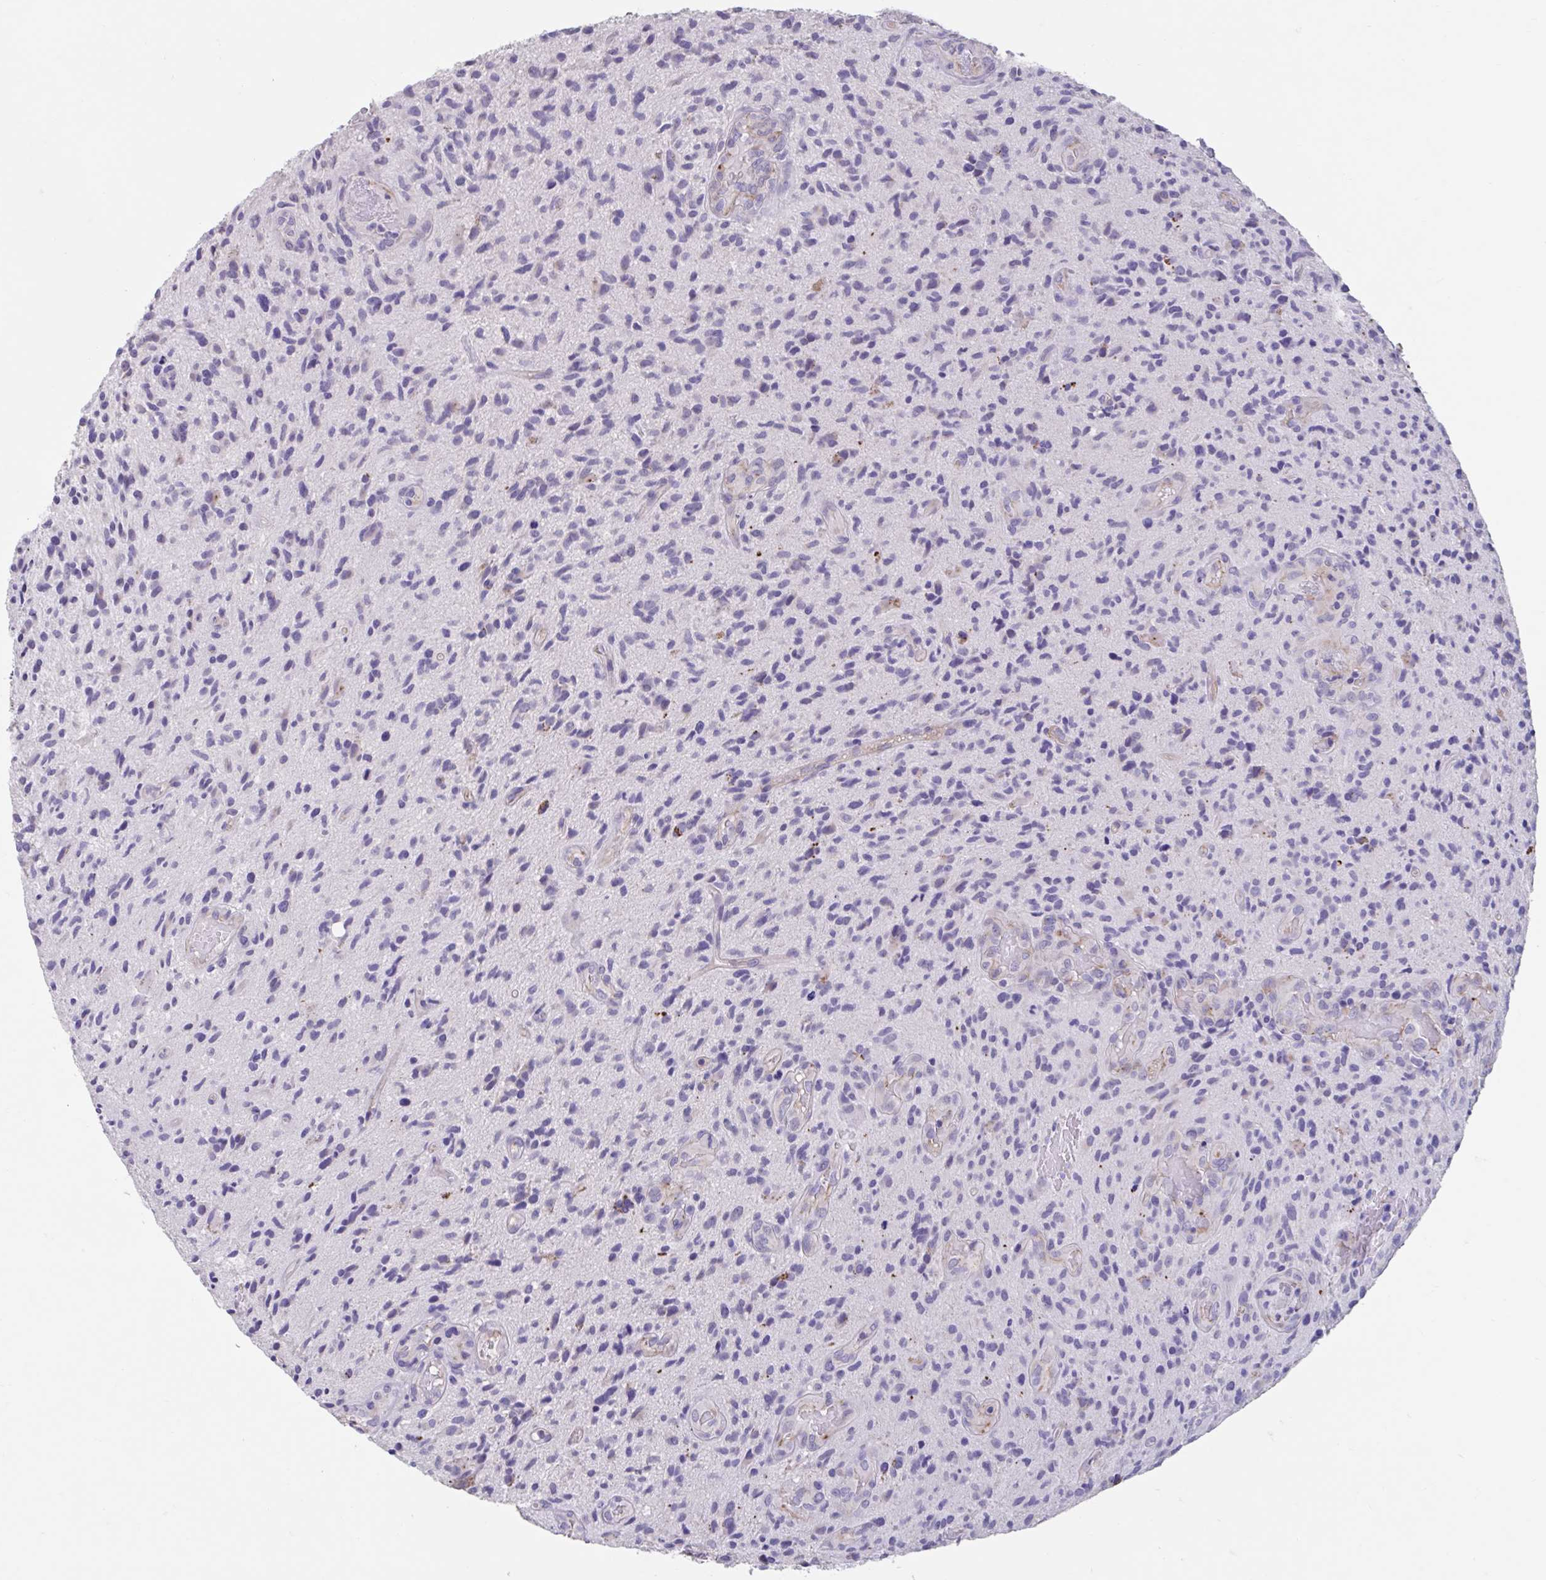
{"staining": {"intensity": "moderate", "quantity": "<25%", "location": "cytoplasmic/membranous"}, "tissue": "glioma", "cell_type": "Tumor cells", "image_type": "cancer", "snomed": [{"axis": "morphology", "description": "Glioma, malignant, High grade"}, {"axis": "topography", "description": "Brain"}], "caption": "IHC of human malignant glioma (high-grade) demonstrates low levels of moderate cytoplasmic/membranous expression in approximately <25% of tumor cells.", "gene": "GPR162", "patient": {"sex": "male", "age": 55}}